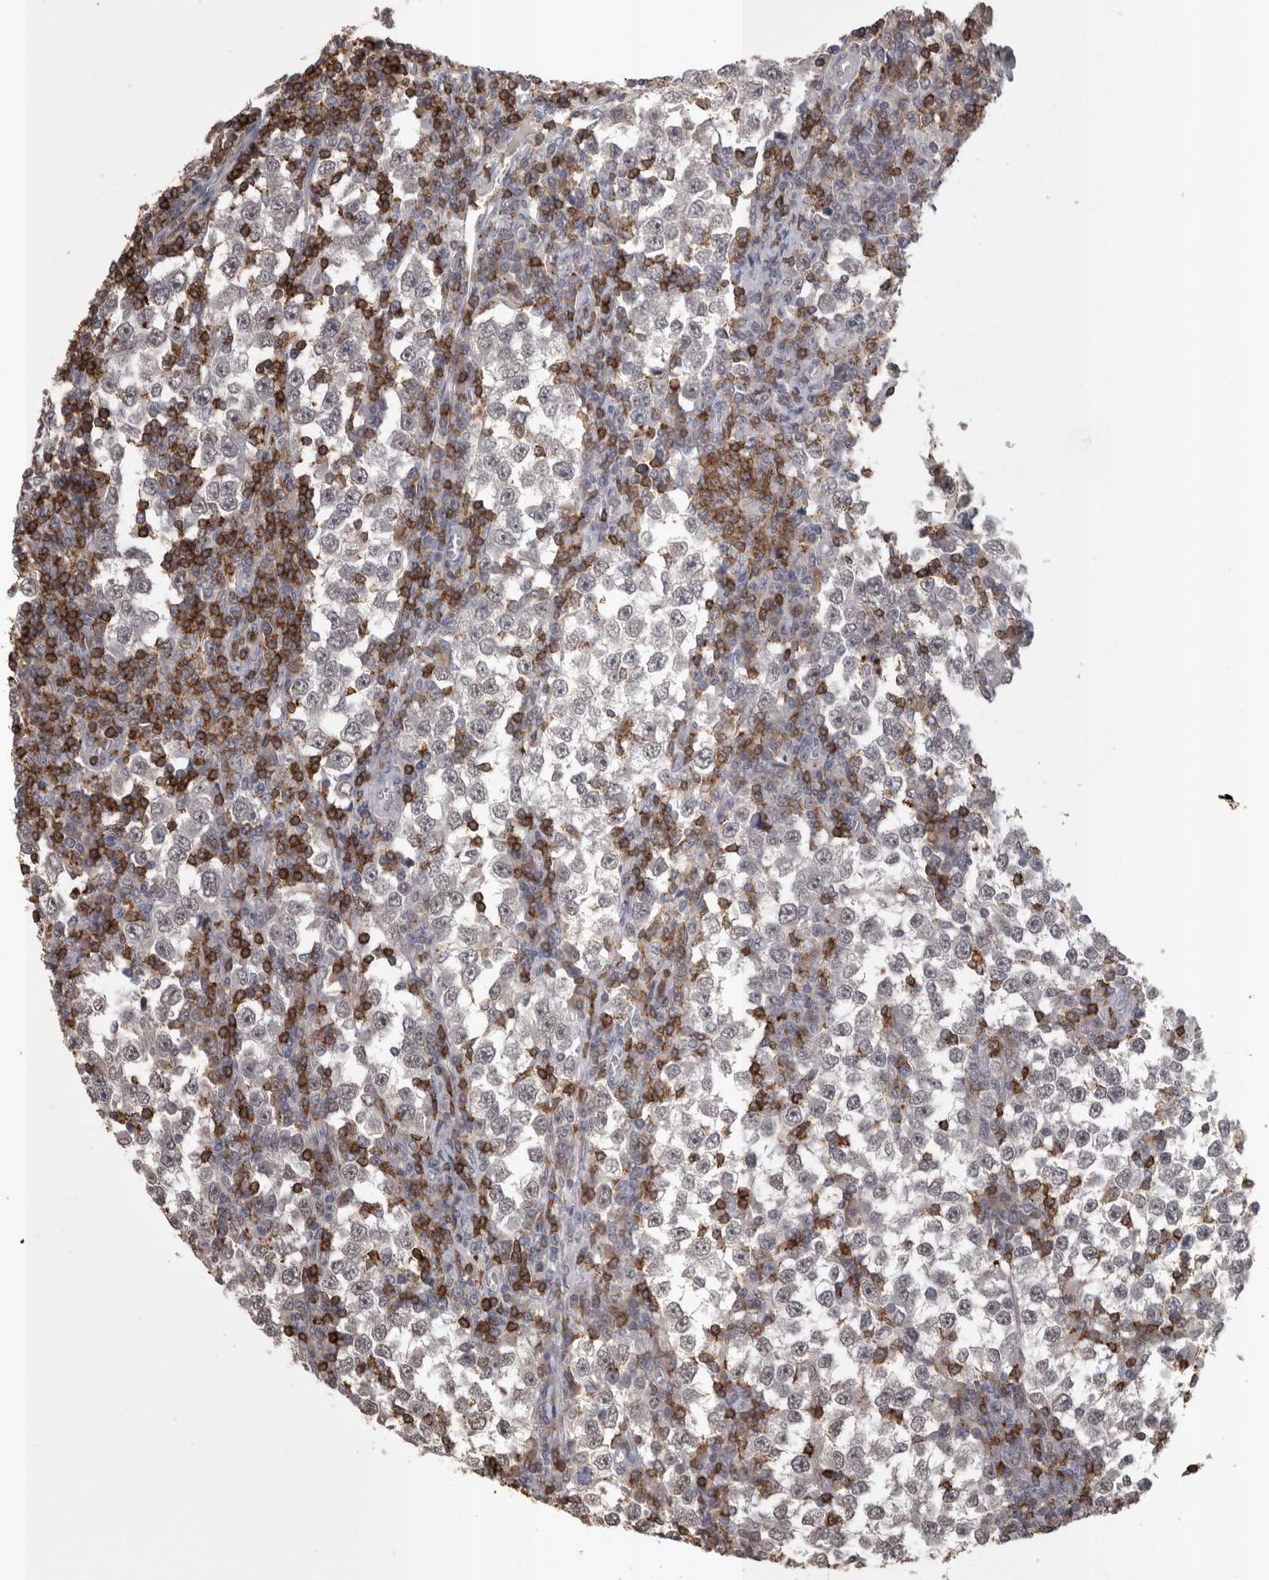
{"staining": {"intensity": "negative", "quantity": "none", "location": "none"}, "tissue": "testis cancer", "cell_type": "Tumor cells", "image_type": "cancer", "snomed": [{"axis": "morphology", "description": "Seminoma, NOS"}, {"axis": "topography", "description": "Testis"}], "caption": "Immunohistochemistry of human seminoma (testis) demonstrates no positivity in tumor cells. (Brightfield microscopy of DAB IHC at high magnification).", "gene": "SKAP1", "patient": {"sex": "male", "age": 65}}